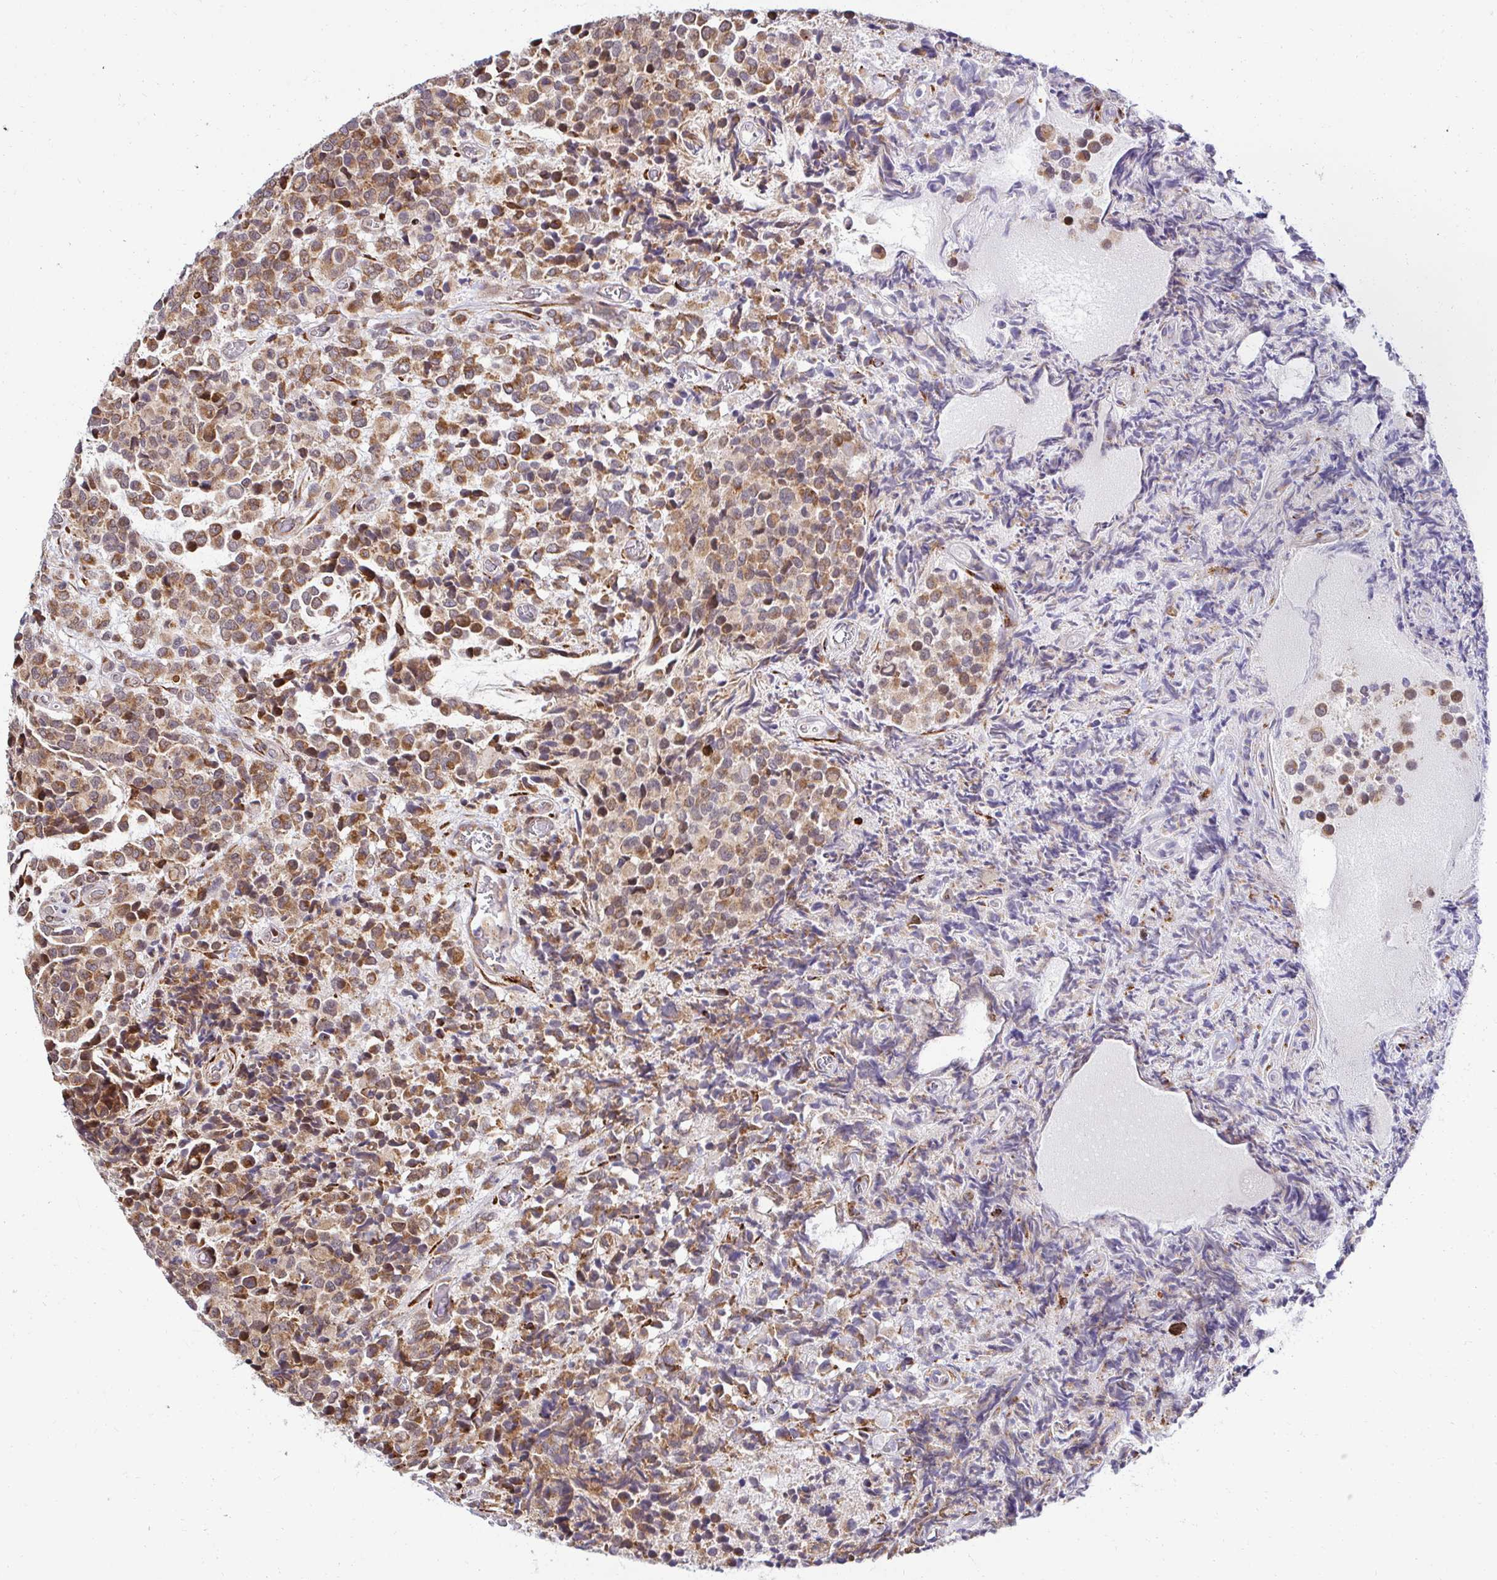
{"staining": {"intensity": "moderate", "quantity": ">75%", "location": "cytoplasmic/membranous"}, "tissue": "glioma", "cell_type": "Tumor cells", "image_type": "cancer", "snomed": [{"axis": "morphology", "description": "Glioma, malignant, High grade"}, {"axis": "topography", "description": "Brain"}], "caption": "This is a histology image of immunohistochemistry staining of malignant glioma (high-grade), which shows moderate positivity in the cytoplasmic/membranous of tumor cells.", "gene": "HPS1", "patient": {"sex": "male", "age": 39}}